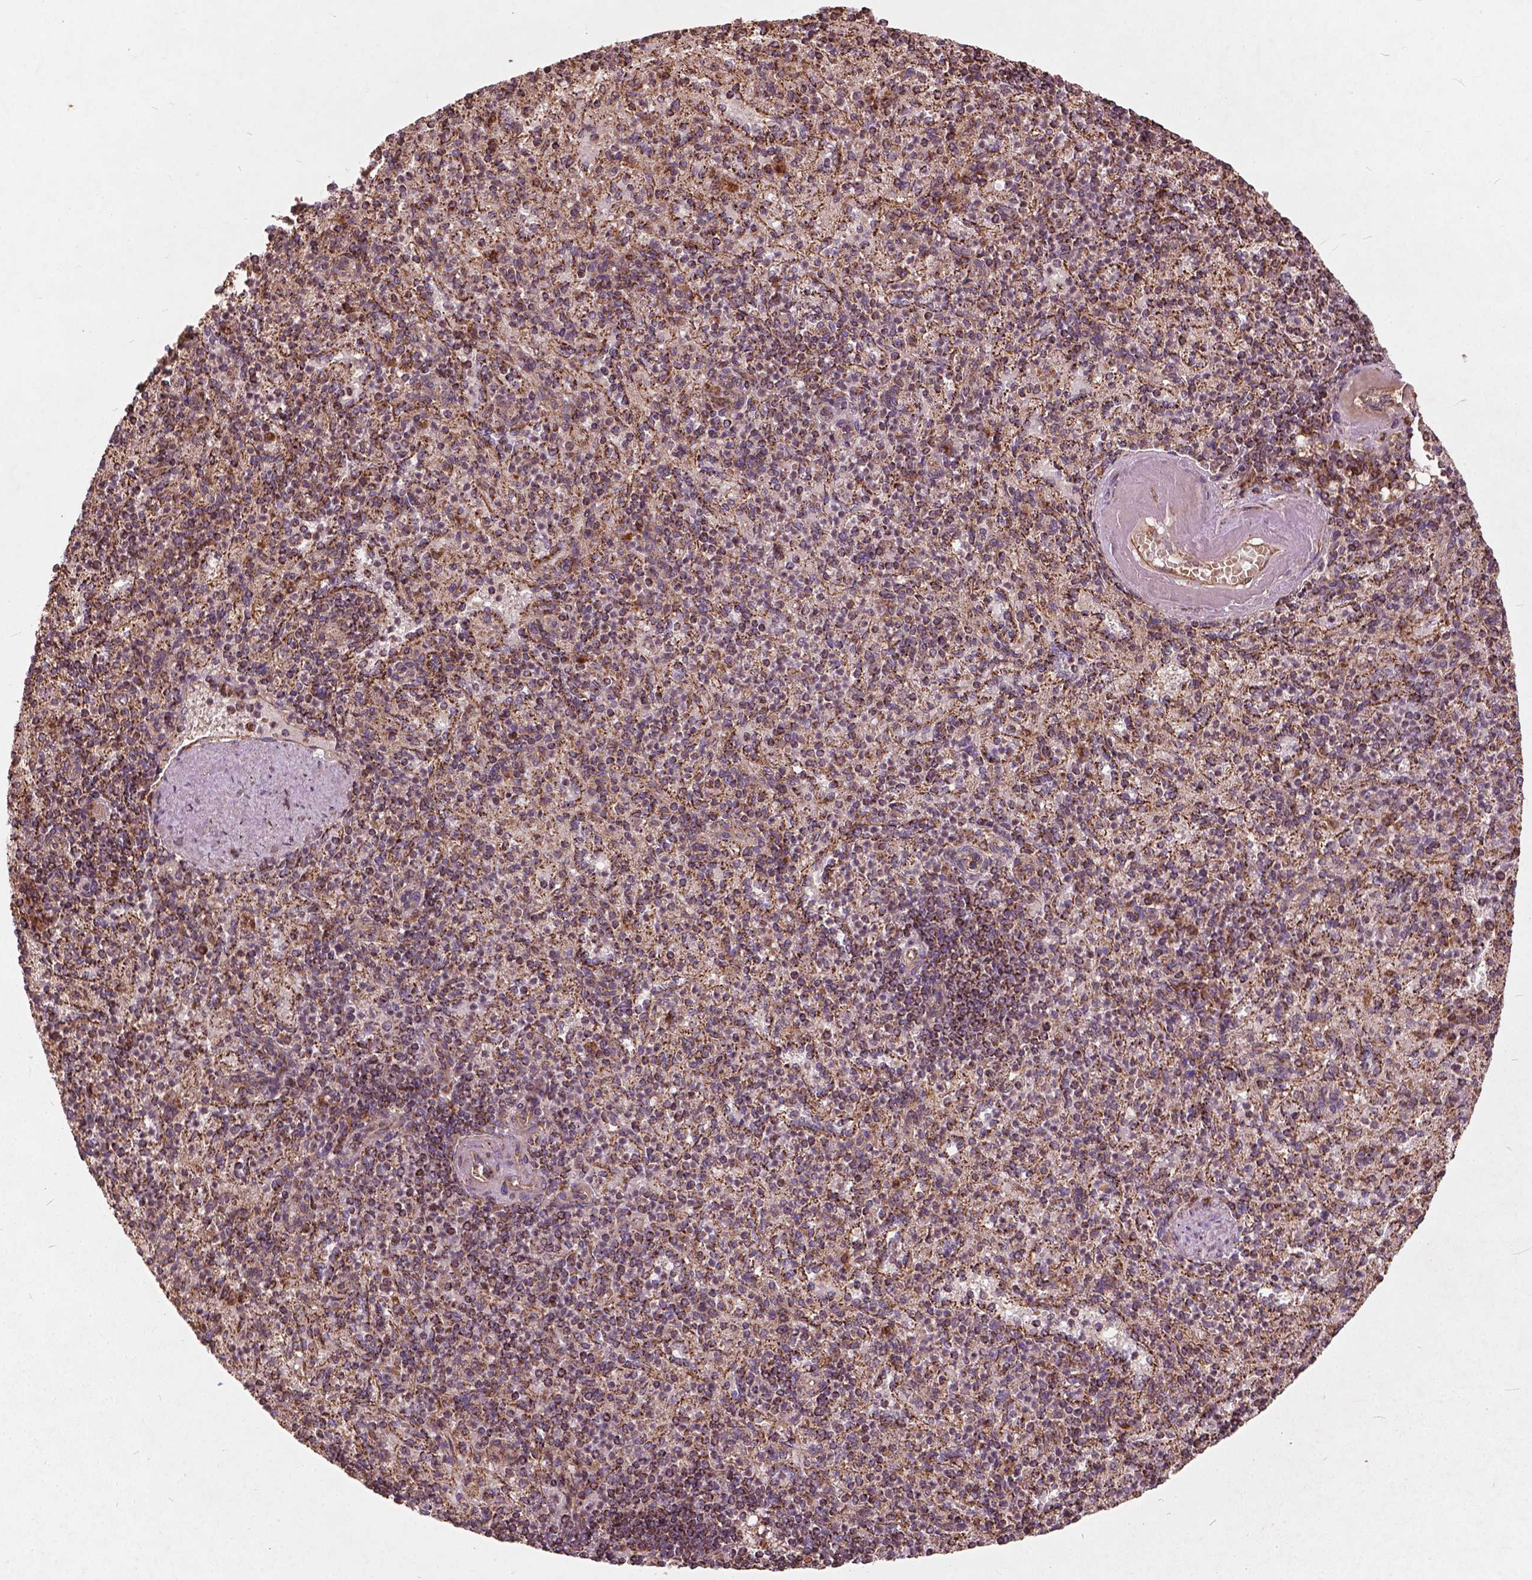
{"staining": {"intensity": "moderate", "quantity": ">75%", "location": "cytoplasmic/membranous"}, "tissue": "spleen", "cell_type": "Cells in red pulp", "image_type": "normal", "snomed": [{"axis": "morphology", "description": "Normal tissue, NOS"}, {"axis": "topography", "description": "Spleen"}], "caption": "This image displays immunohistochemistry staining of normal spleen, with medium moderate cytoplasmic/membranous expression in about >75% of cells in red pulp.", "gene": "UBXN2A", "patient": {"sex": "female", "age": 74}}